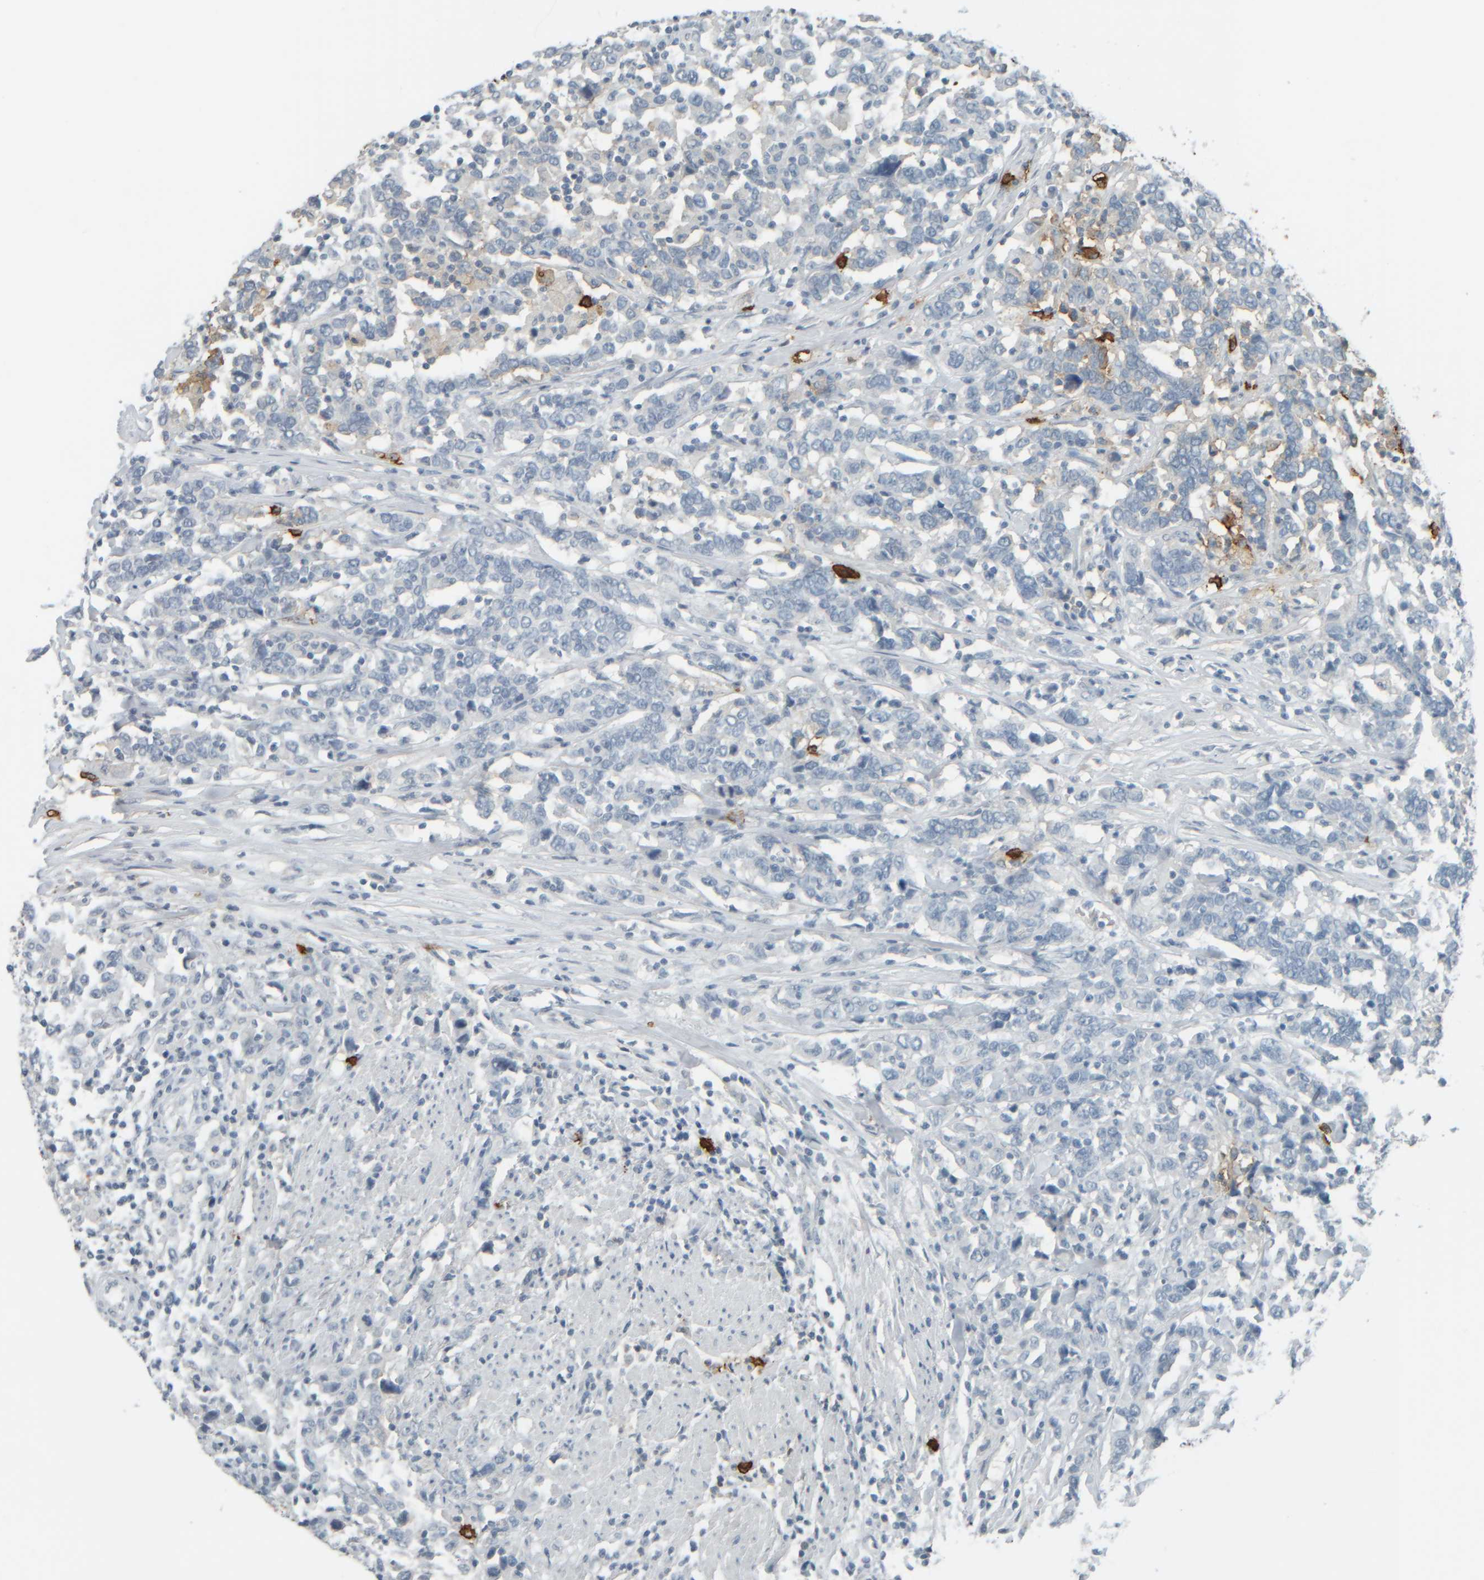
{"staining": {"intensity": "negative", "quantity": "none", "location": "none"}, "tissue": "urothelial cancer", "cell_type": "Tumor cells", "image_type": "cancer", "snomed": [{"axis": "morphology", "description": "Urothelial carcinoma, High grade"}, {"axis": "topography", "description": "Urinary bladder"}], "caption": "DAB (3,3'-diaminobenzidine) immunohistochemical staining of high-grade urothelial carcinoma displays no significant positivity in tumor cells.", "gene": "TPSAB1", "patient": {"sex": "male", "age": 61}}